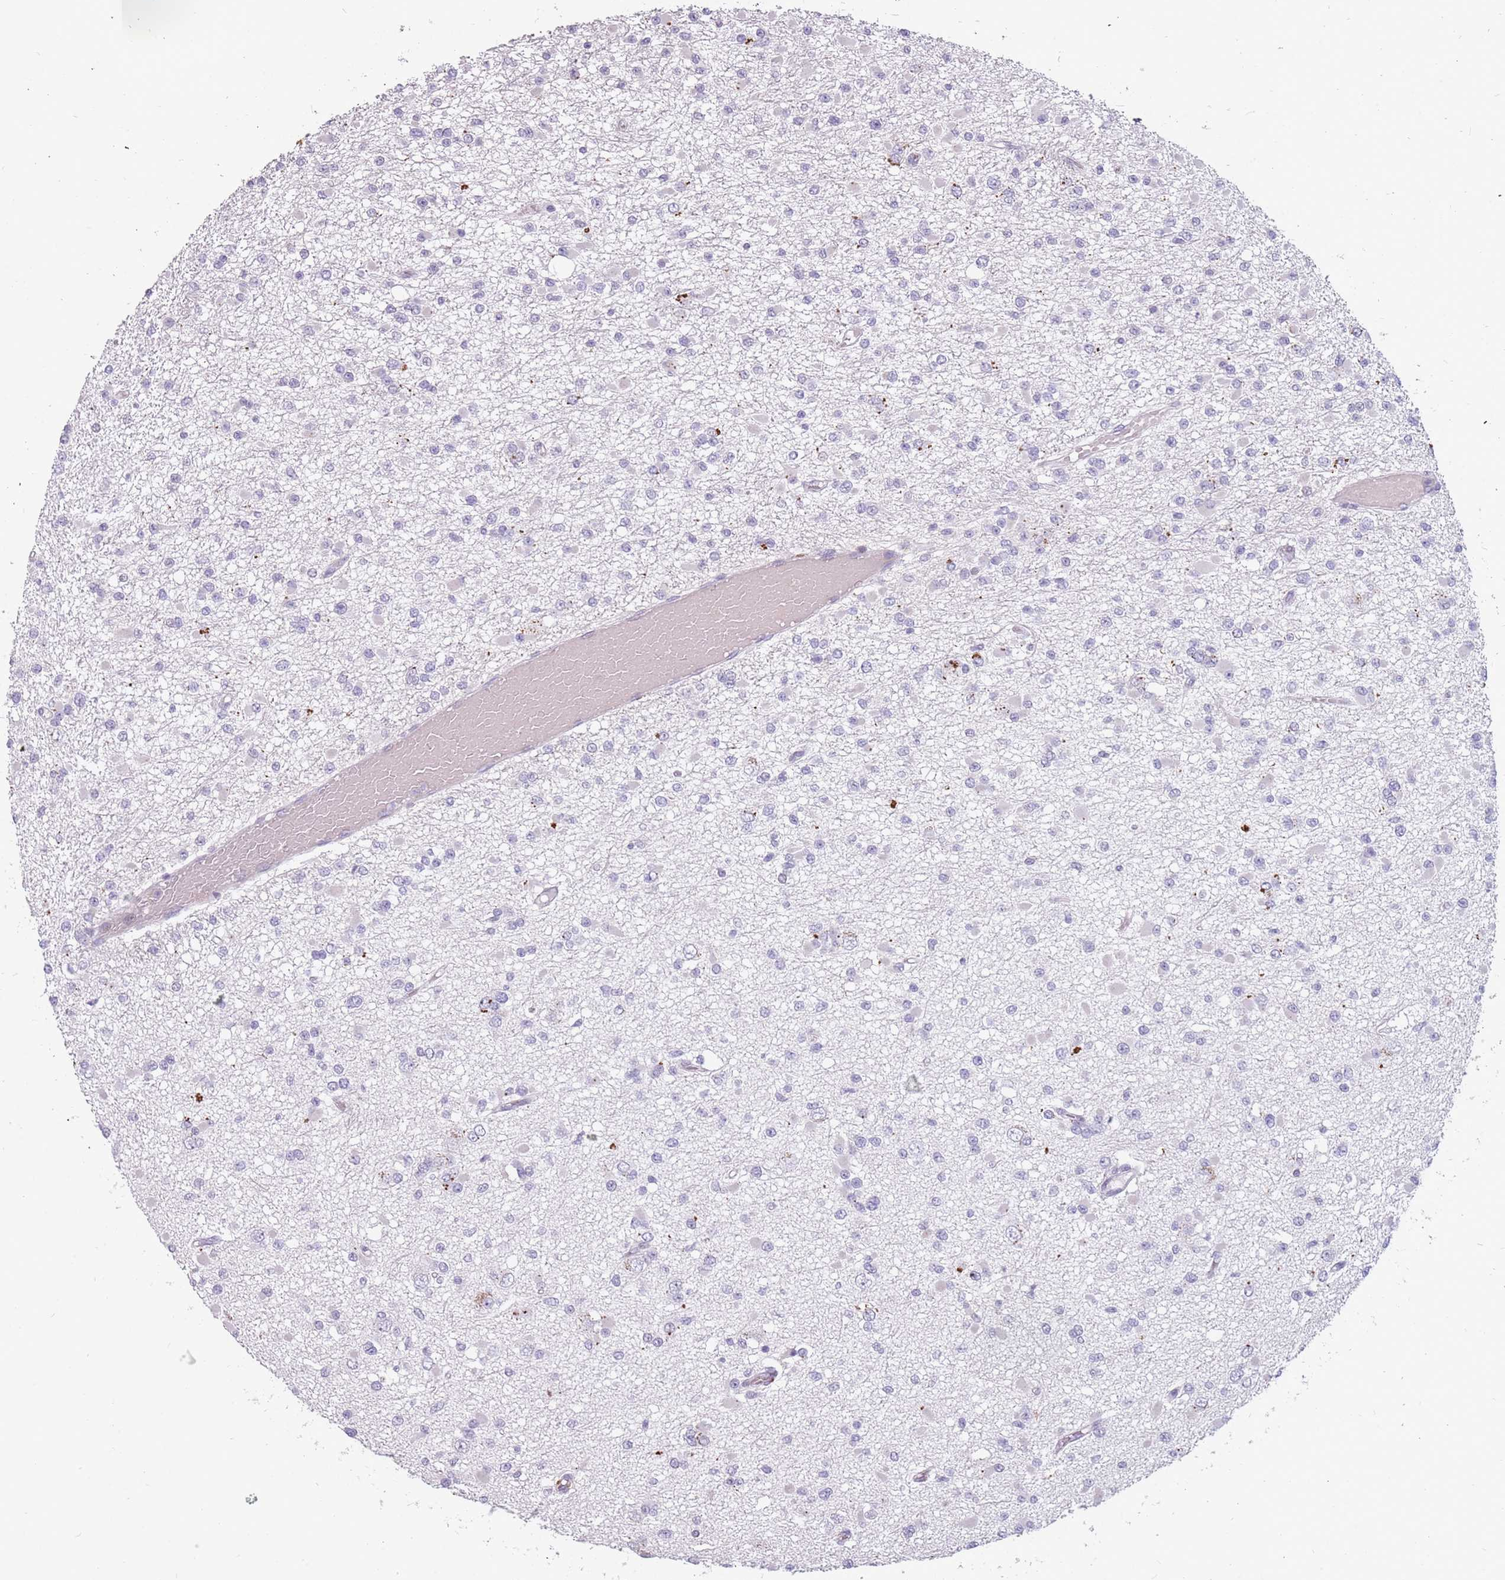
{"staining": {"intensity": "negative", "quantity": "none", "location": "none"}, "tissue": "glioma", "cell_type": "Tumor cells", "image_type": "cancer", "snomed": [{"axis": "morphology", "description": "Glioma, malignant, Low grade"}, {"axis": "topography", "description": "Brain"}], "caption": "This is an immunohistochemistry image of glioma. There is no staining in tumor cells.", "gene": "NEK6", "patient": {"sex": "female", "age": 22}}